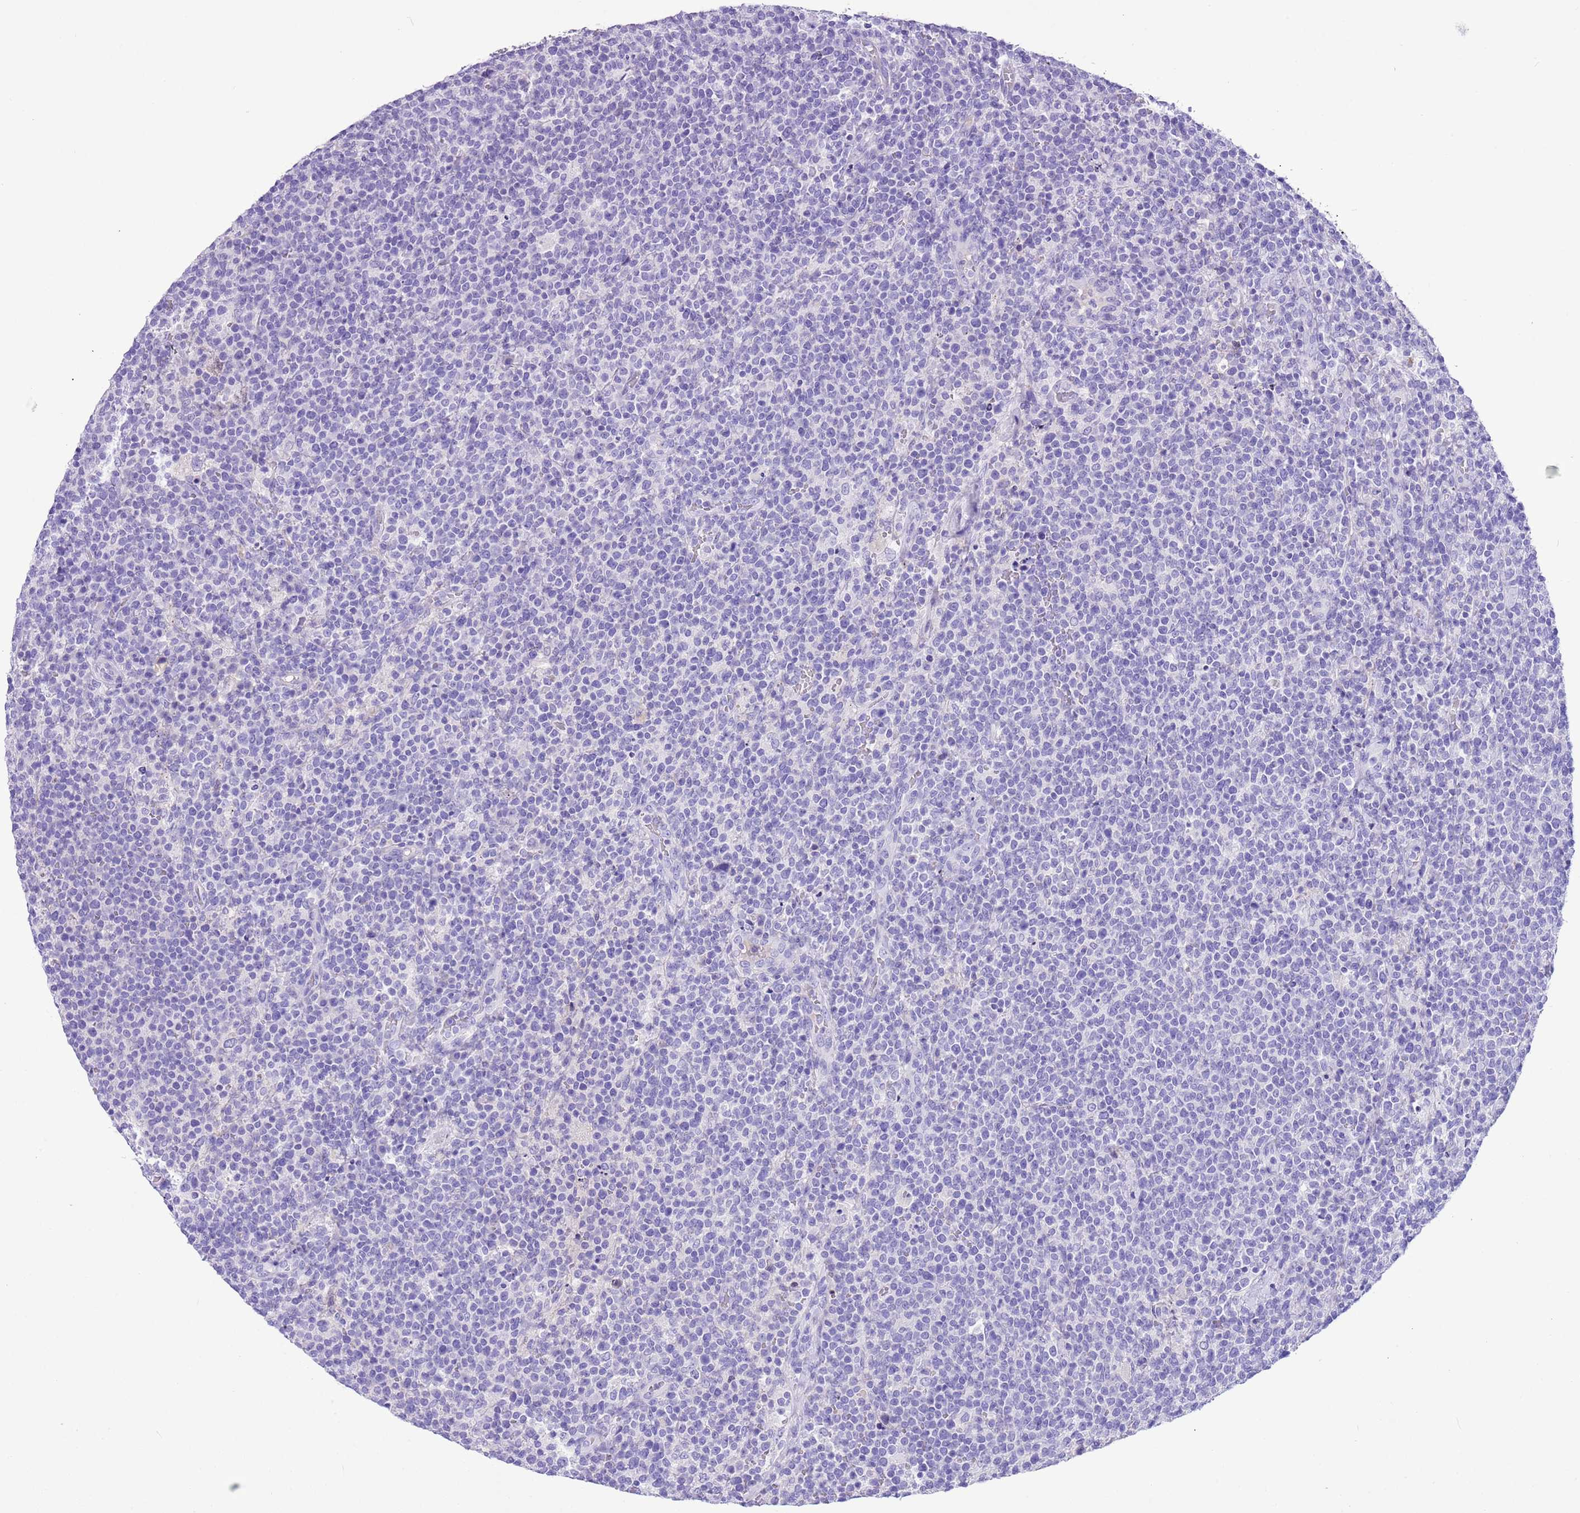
{"staining": {"intensity": "negative", "quantity": "none", "location": "none"}, "tissue": "lymphoma", "cell_type": "Tumor cells", "image_type": "cancer", "snomed": [{"axis": "morphology", "description": "Malignant lymphoma, non-Hodgkin's type, High grade"}, {"axis": "topography", "description": "Lymph node"}], "caption": "Immunohistochemical staining of human high-grade malignant lymphoma, non-Hodgkin's type displays no significant positivity in tumor cells.", "gene": "TBC1D10B", "patient": {"sex": "male", "age": 61}}